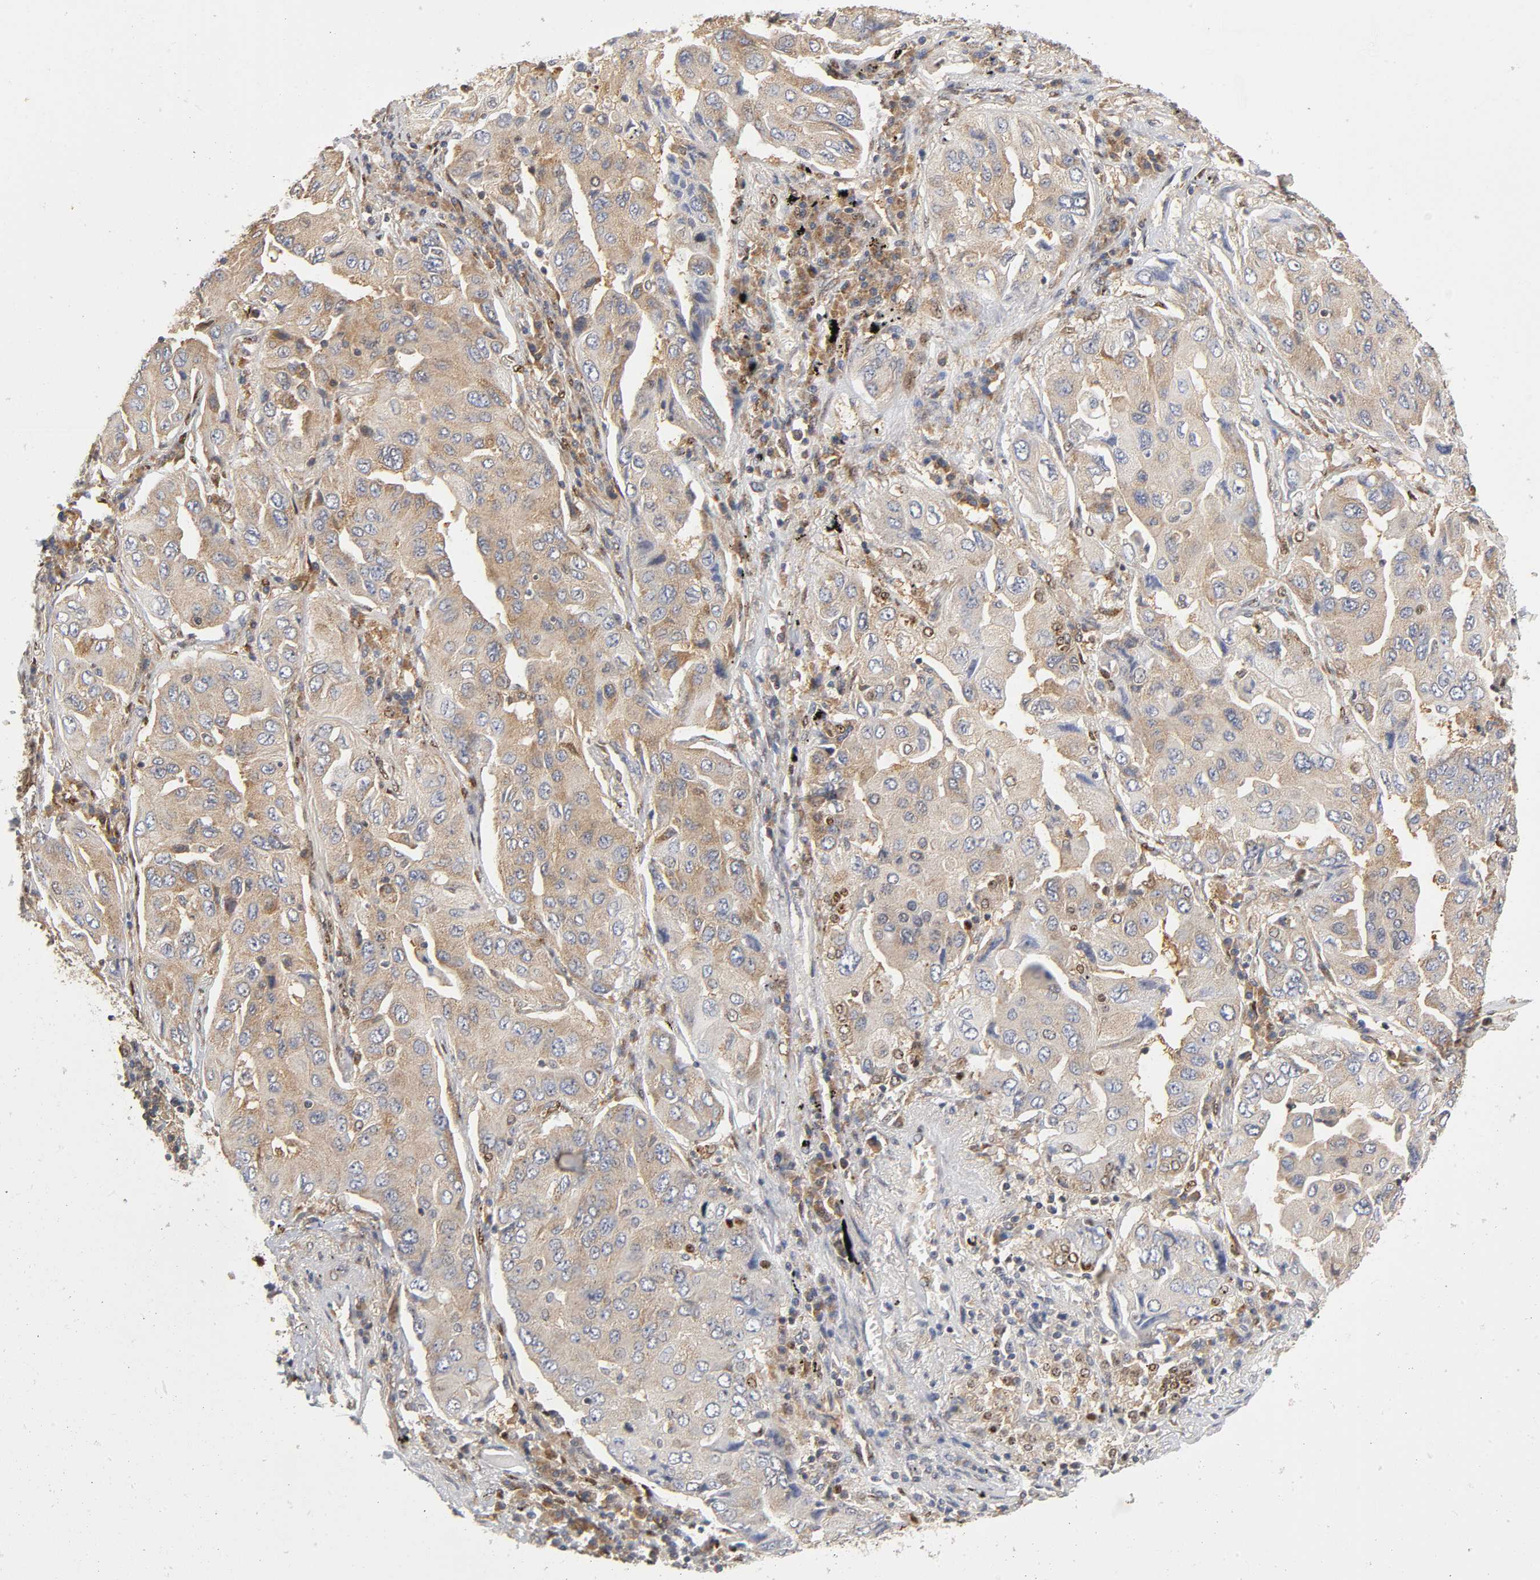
{"staining": {"intensity": "weak", "quantity": ">75%", "location": "cytoplasmic/membranous"}, "tissue": "lung cancer", "cell_type": "Tumor cells", "image_type": "cancer", "snomed": [{"axis": "morphology", "description": "Adenocarcinoma, NOS"}, {"axis": "topography", "description": "Lung"}], "caption": "Immunohistochemical staining of adenocarcinoma (lung) demonstrates low levels of weak cytoplasmic/membranous positivity in approximately >75% of tumor cells.", "gene": "PAFAH1B1", "patient": {"sex": "female", "age": 65}}